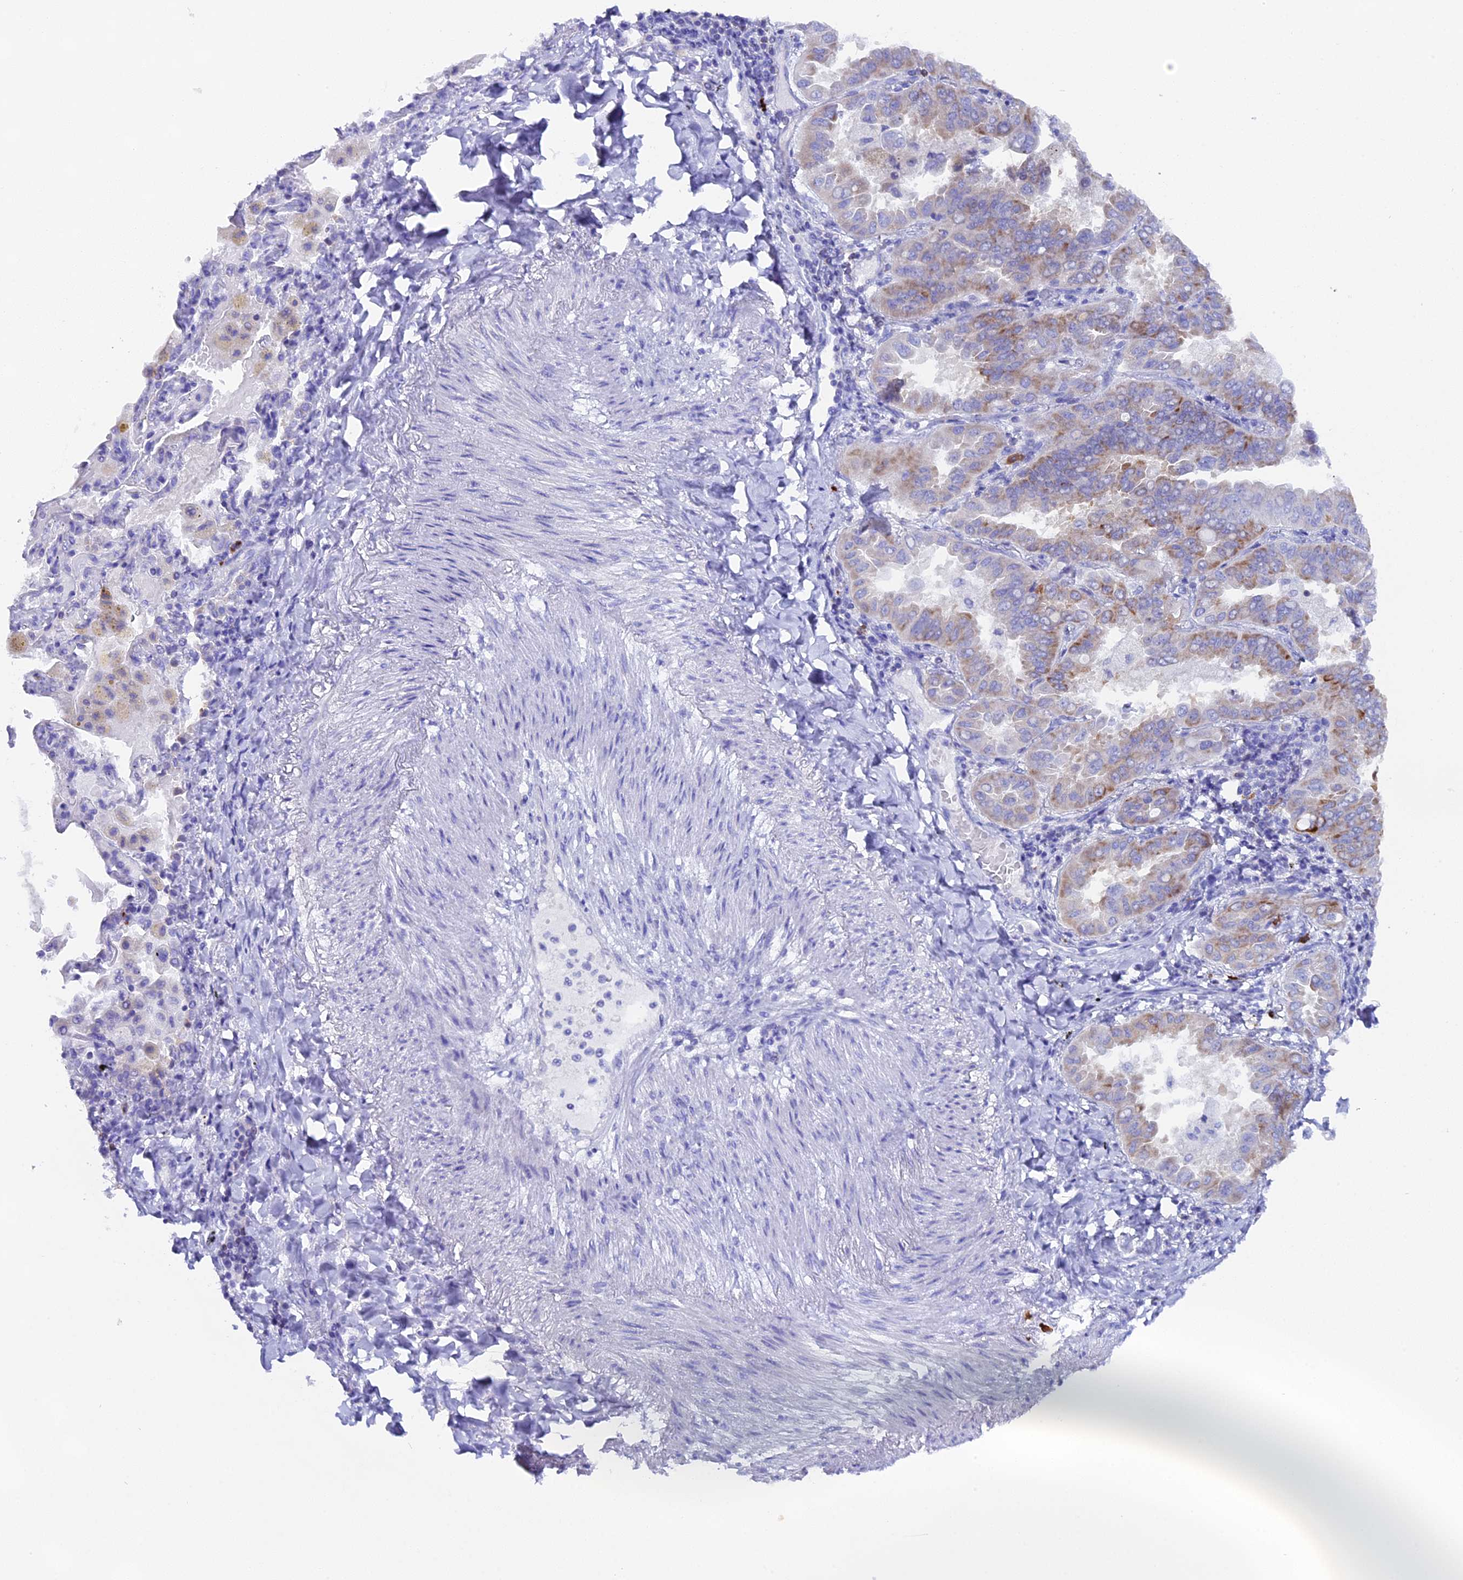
{"staining": {"intensity": "weak", "quantity": "<25%", "location": "cytoplasmic/membranous"}, "tissue": "lung cancer", "cell_type": "Tumor cells", "image_type": "cancer", "snomed": [{"axis": "morphology", "description": "Adenocarcinoma, NOS"}, {"axis": "topography", "description": "Lung"}], "caption": "Protein analysis of lung cancer (adenocarcinoma) demonstrates no significant expression in tumor cells.", "gene": "FKBP11", "patient": {"sex": "male", "age": 64}}